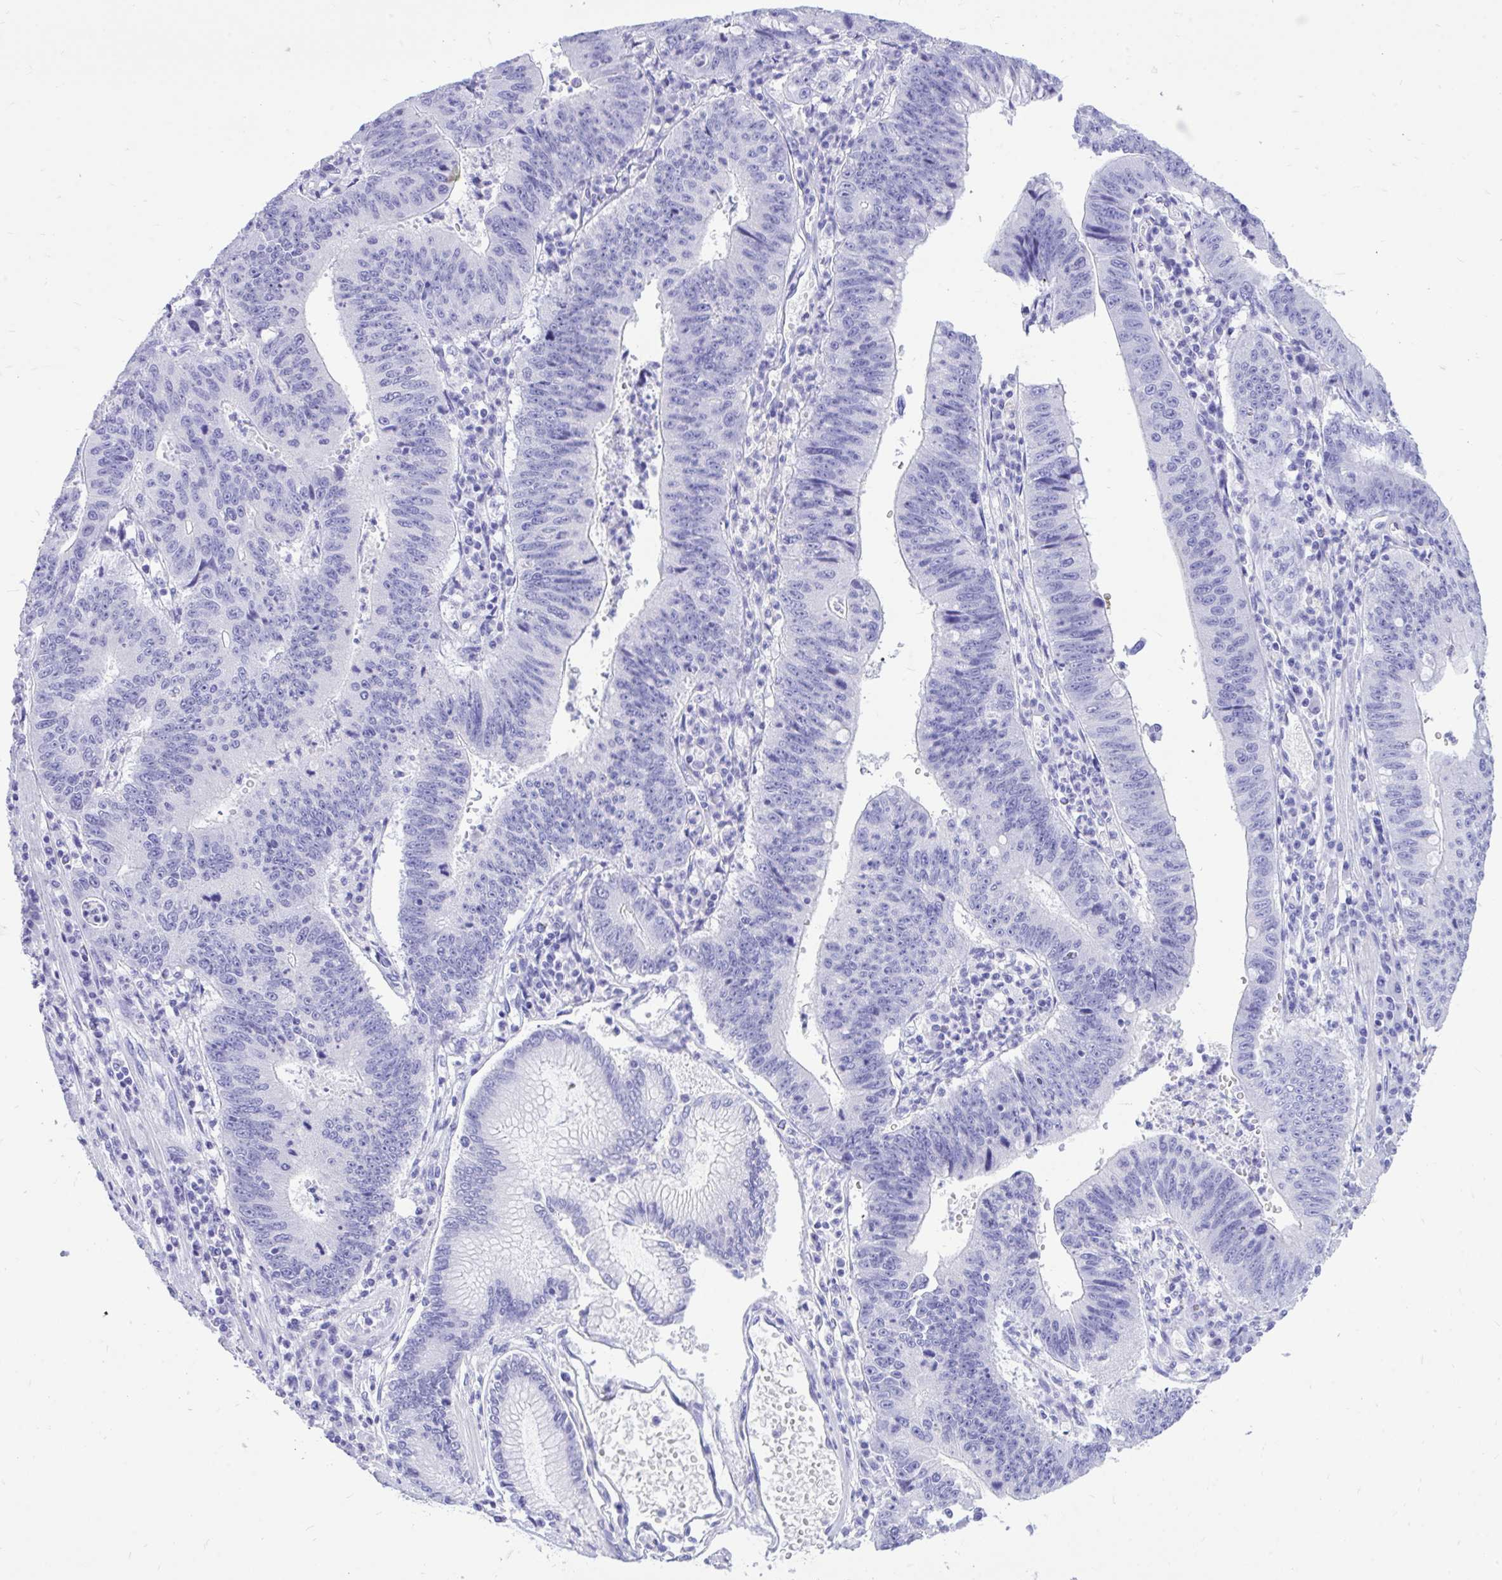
{"staining": {"intensity": "negative", "quantity": "none", "location": "none"}, "tissue": "stomach cancer", "cell_type": "Tumor cells", "image_type": "cancer", "snomed": [{"axis": "morphology", "description": "Adenocarcinoma, NOS"}, {"axis": "topography", "description": "Stomach"}], "caption": "High magnification brightfield microscopy of stomach cancer (adenocarcinoma) stained with DAB (3,3'-diaminobenzidine) (brown) and counterstained with hematoxylin (blue): tumor cells show no significant staining.", "gene": "MON1A", "patient": {"sex": "male", "age": 59}}